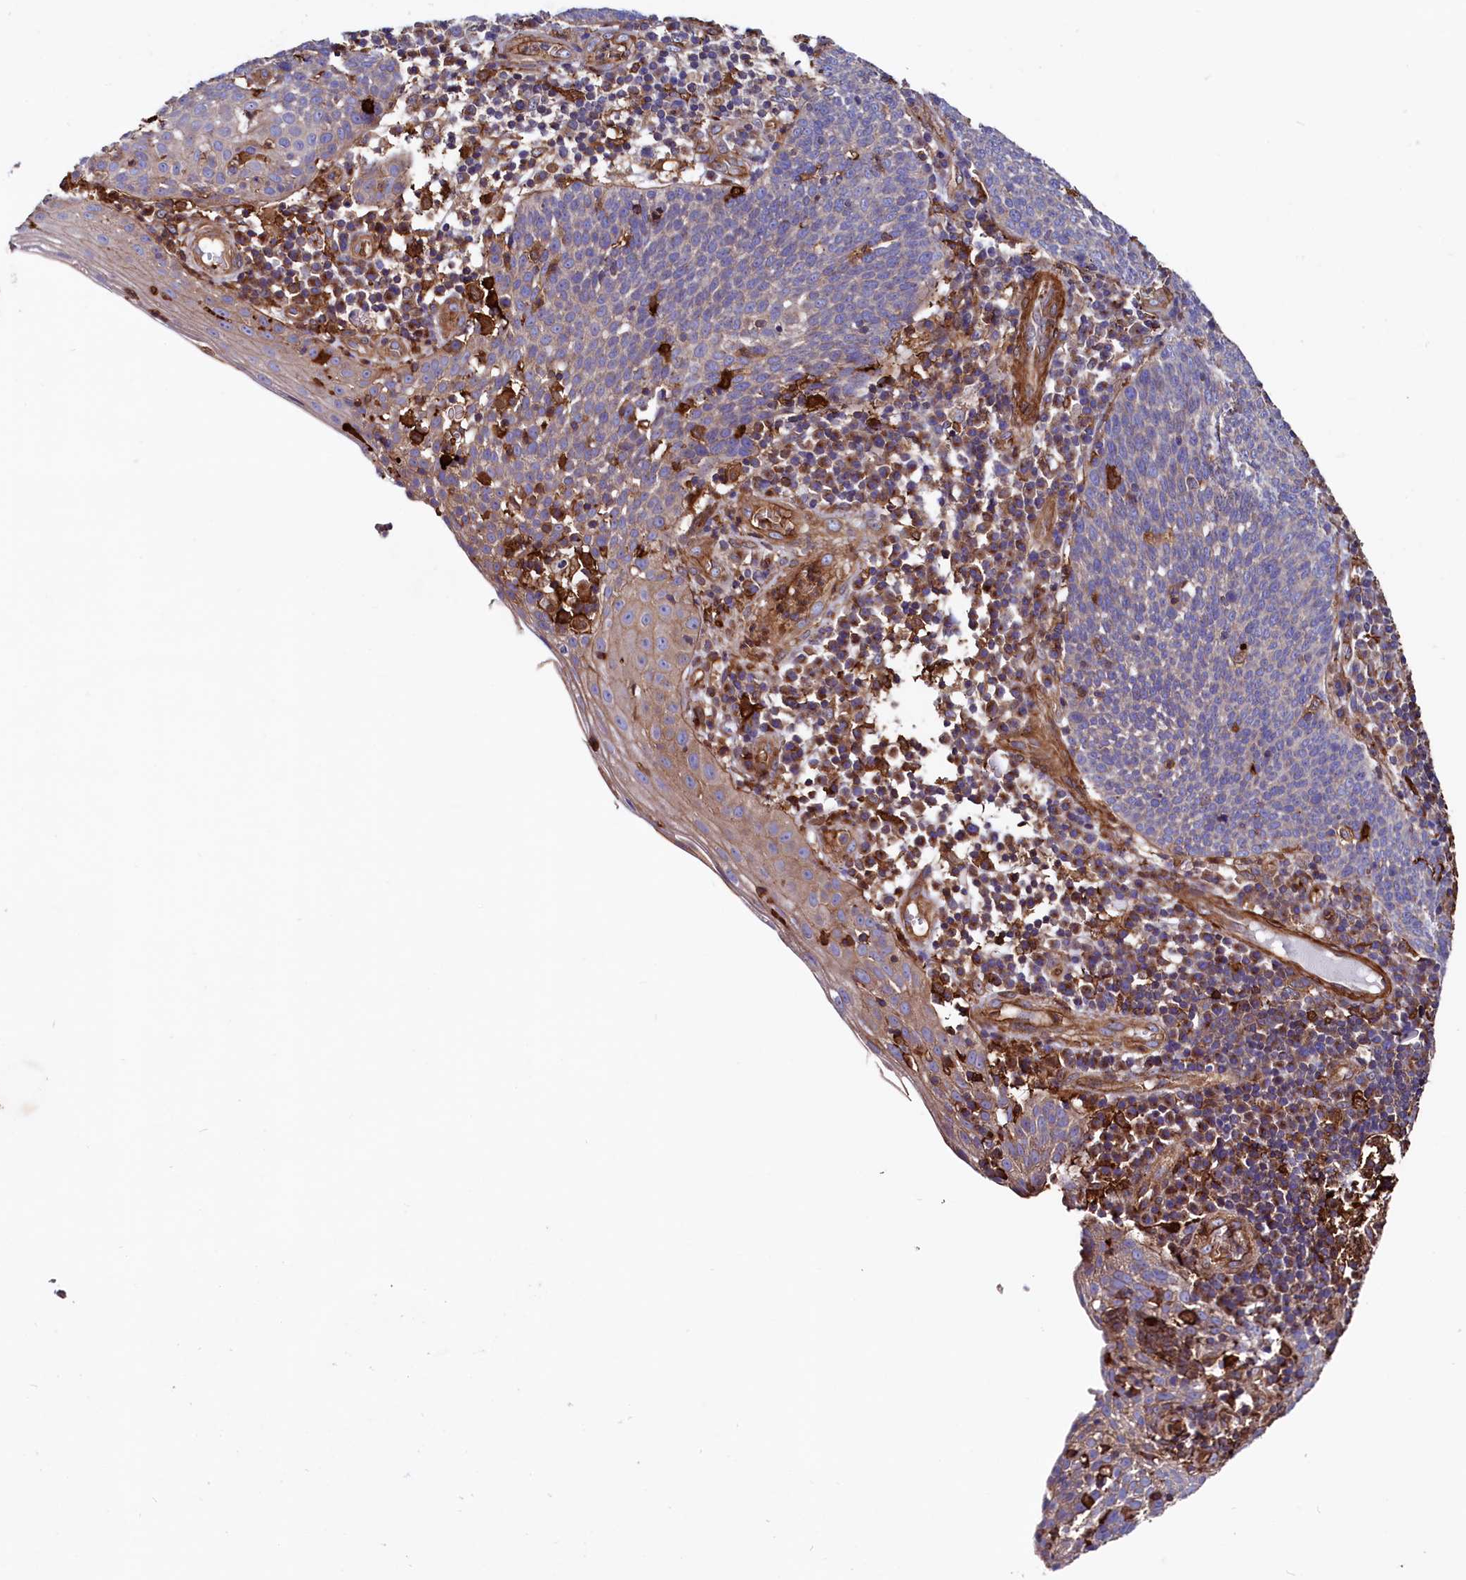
{"staining": {"intensity": "weak", "quantity": "<25%", "location": "cytoplasmic/membranous"}, "tissue": "cervical cancer", "cell_type": "Tumor cells", "image_type": "cancer", "snomed": [{"axis": "morphology", "description": "Squamous cell carcinoma, NOS"}, {"axis": "topography", "description": "Cervix"}], "caption": "An IHC micrograph of cervical cancer (squamous cell carcinoma) is shown. There is no staining in tumor cells of cervical cancer (squamous cell carcinoma).", "gene": "STAMBPL1", "patient": {"sex": "female", "age": 34}}